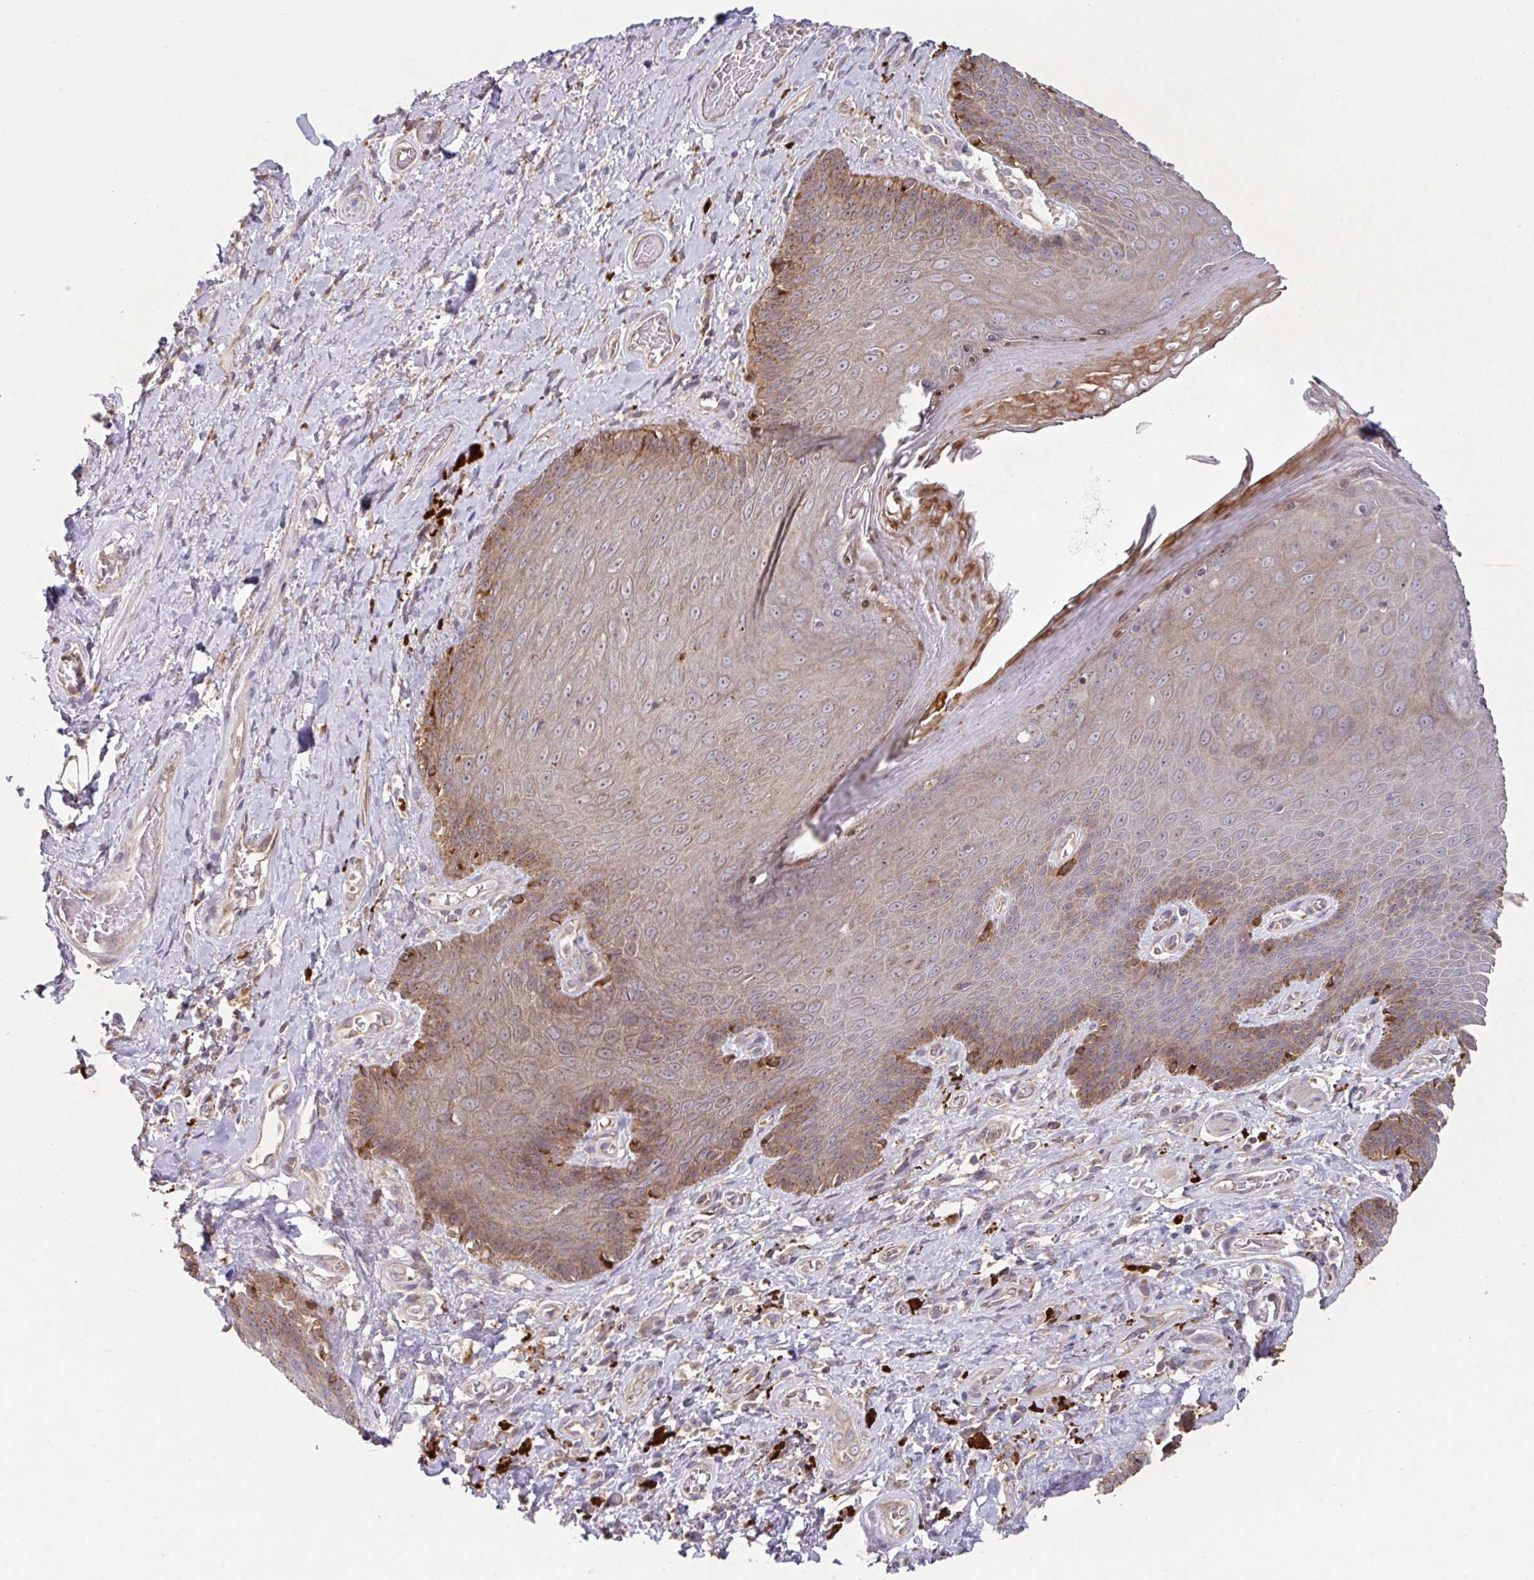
{"staining": {"intensity": "moderate", "quantity": "25%-75%", "location": "cytoplasmic/membranous"}, "tissue": "skin", "cell_type": "Epidermal cells", "image_type": "normal", "snomed": [{"axis": "morphology", "description": "Normal tissue, NOS"}, {"axis": "topography", "description": "Anal"}, {"axis": "topography", "description": "Peripheral nerve tissue"}], "caption": "Brown immunohistochemical staining in unremarkable skin exhibits moderate cytoplasmic/membranous positivity in about 25%-75% of epidermal cells.", "gene": "TRIM14", "patient": {"sex": "male", "age": 53}}